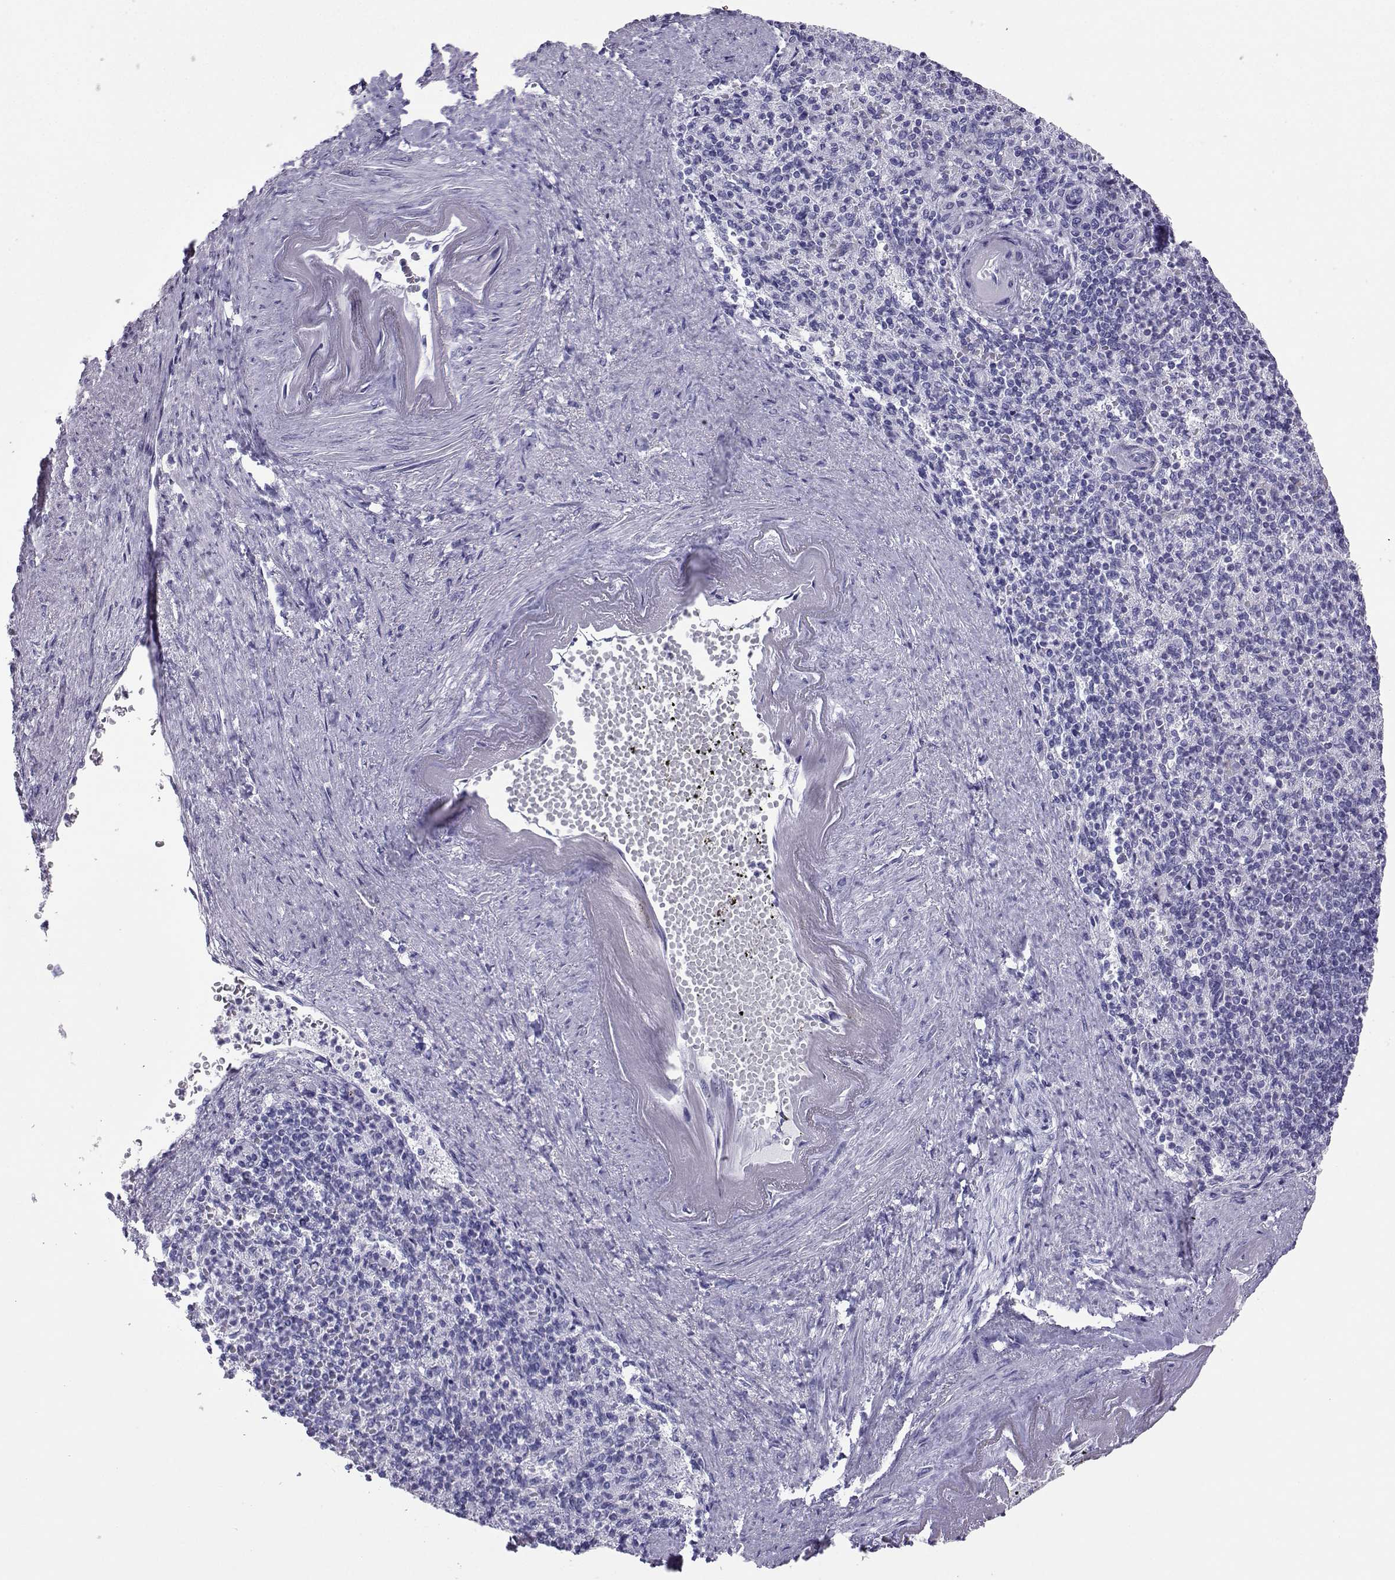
{"staining": {"intensity": "negative", "quantity": "none", "location": "none"}, "tissue": "spleen", "cell_type": "Cells in red pulp", "image_type": "normal", "snomed": [{"axis": "morphology", "description": "Normal tissue, NOS"}, {"axis": "topography", "description": "Spleen"}], "caption": "This is an immunohistochemistry (IHC) photomicrograph of benign spleen. There is no positivity in cells in red pulp.", "gene": "LORICRIN", "patient": {"sex": "female", "age": 74}}